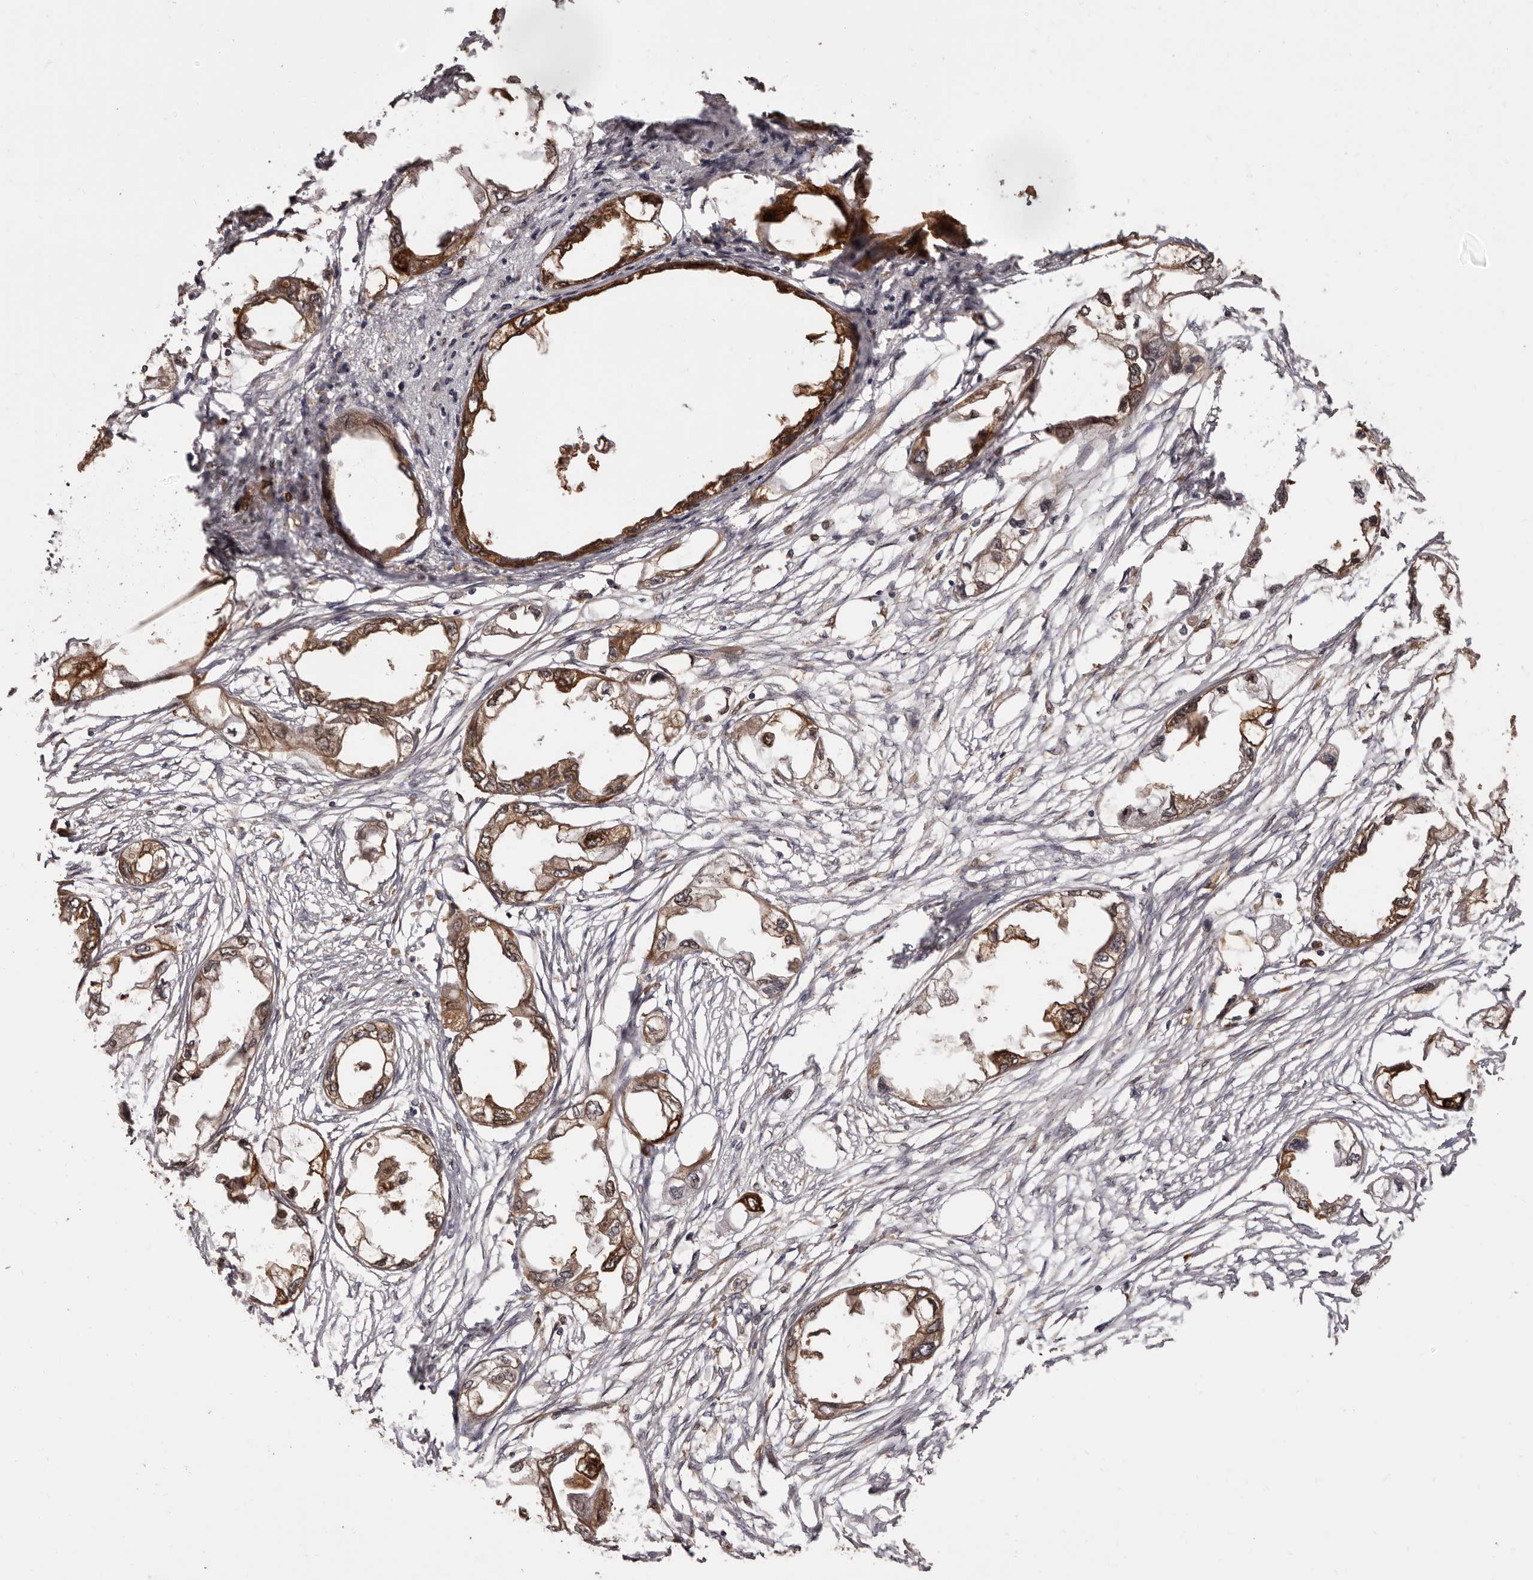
{"staining": {"intensity": "strong", "quantity": ">75%", "location": "cytoplasmic/membranous"}, "tissue": "endometrial cancer", "cell_type": "Tumor cells", "image_type": "cancer", "snomed": [{"axis": "morphology", "description": "Adenocarcinoma, NOS"}, {"axis": "morphology", "description": "Adenocarcinoma, metastatic, NOS"}, {"axis": "topography", "description": "Adipose tissue"}, {"axis": "topography", "description": "Endometrium"}], "caption": "Immunohistochemistry (IHC) micrograph of neoplastic tissue: human endometrial cancer stained using immunohistochemistry (IHC) reveals high levels of strong protein expression localized specifically in the cytoplasmic/membranous of tumor cells, appearing as a cytoplasmic/membranous brown color.", "gene": "ZCCHC7", "patient": {"sex": "female", "age": 67}}